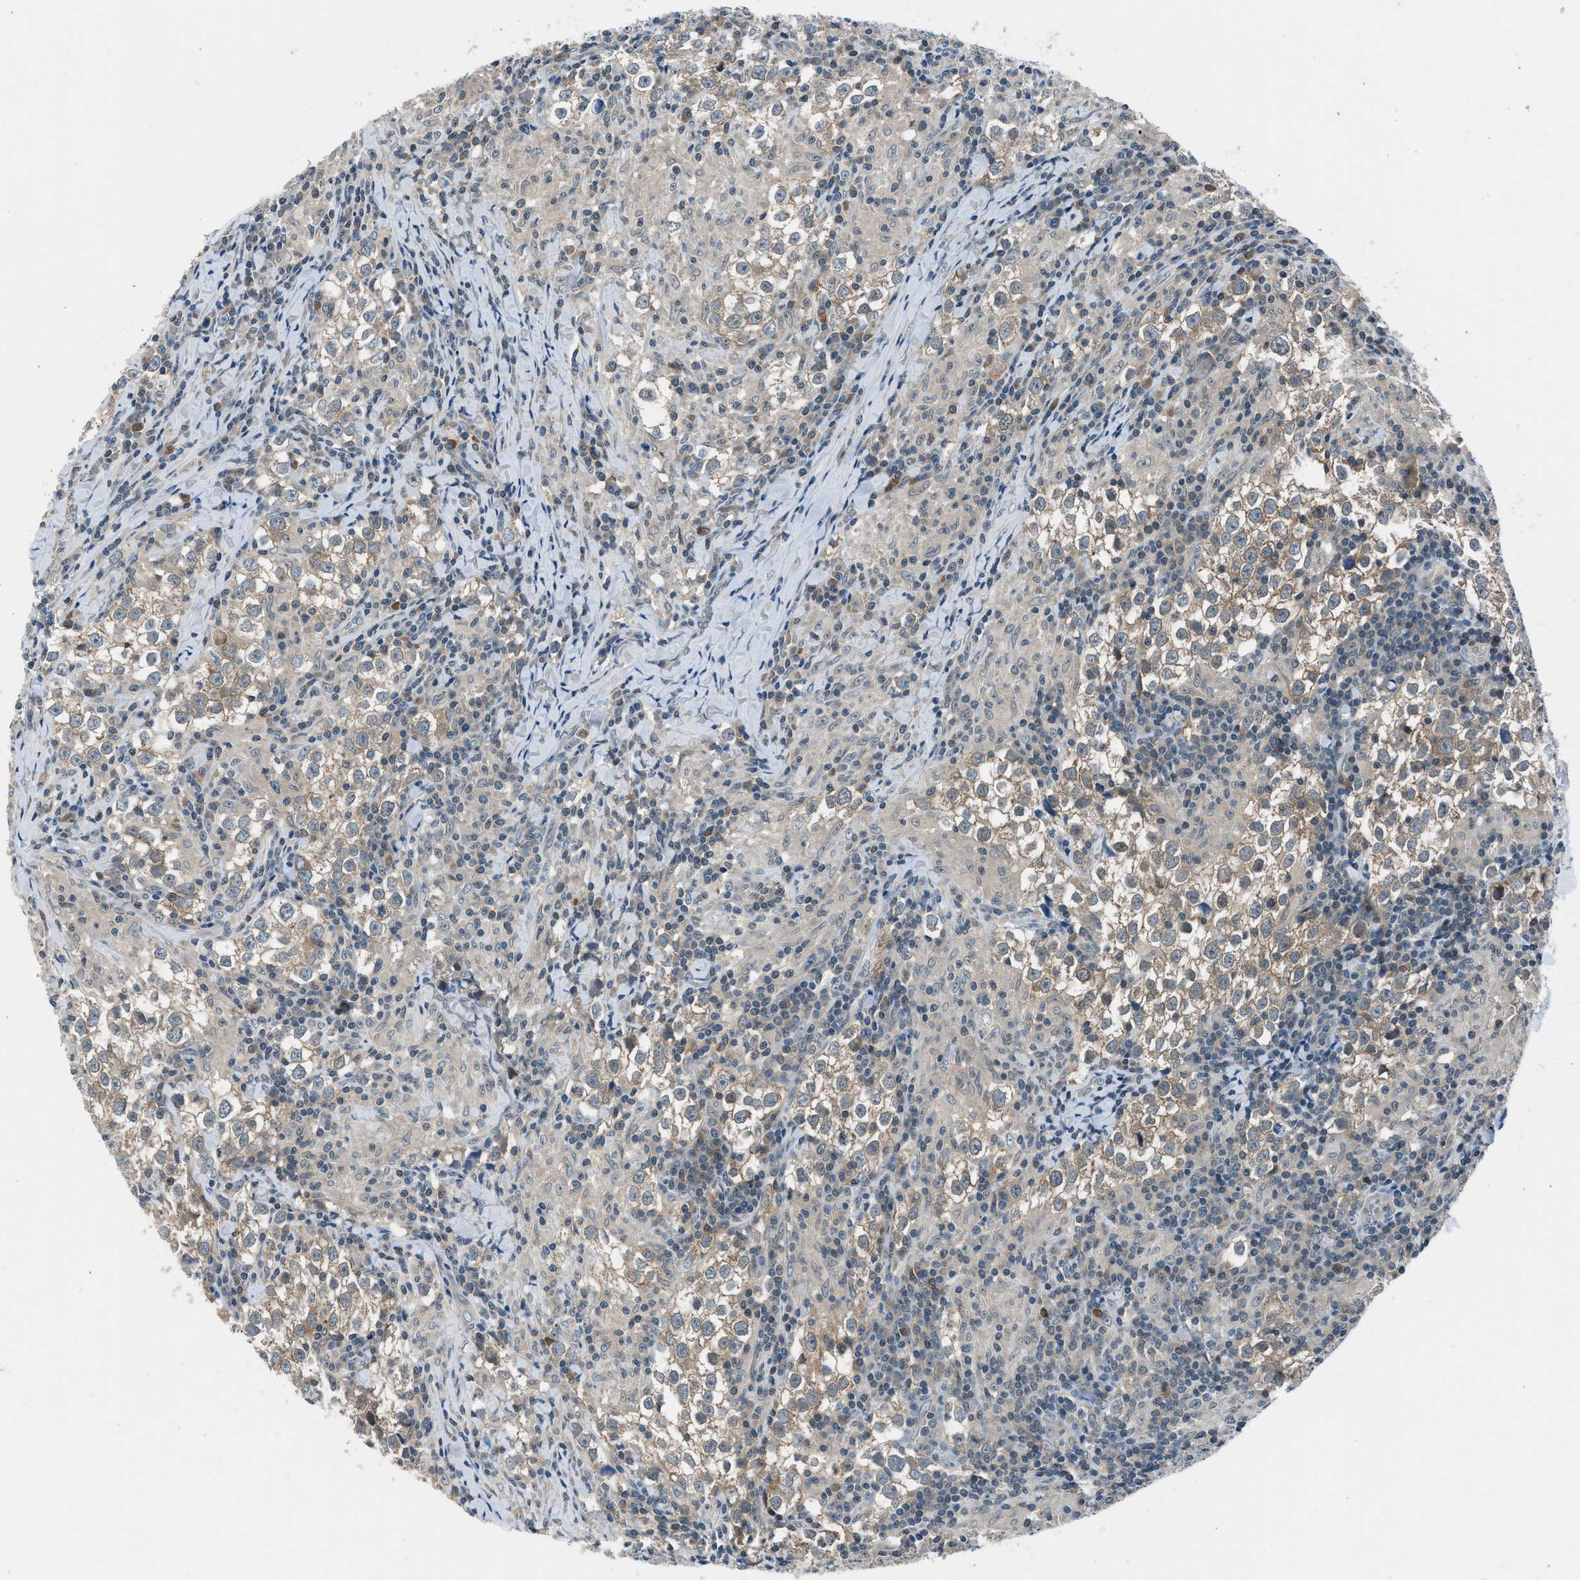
{"staining": {"intensity": "weak", "quantity": "25%-75%", "location": "cytoplasmic/membranous"}, "tissue": "testis cancer", "cell_type": "Tumor cells", "image_type": "cancer", "snomed": [{"axis": "morphology", "description": "Seminoma, NOS"}, {"axis": "morphology", "description": "Carcinoma, Embryonal, NOS"}, {"axis": "topography", "description": "Testis"}], "caption": "Immunohistochemical staining of human embryonal carcinoma (testis) reveals weak cytoplasmic/membranous protein staining in about 25%-75% of tumor cells. Using DAB (brown) and hematoxylin (blue) stains, captured at high magnification using brightfield microscopy.", "gene": "LMLN", "patient": {"sex": "male", "age": 36}}